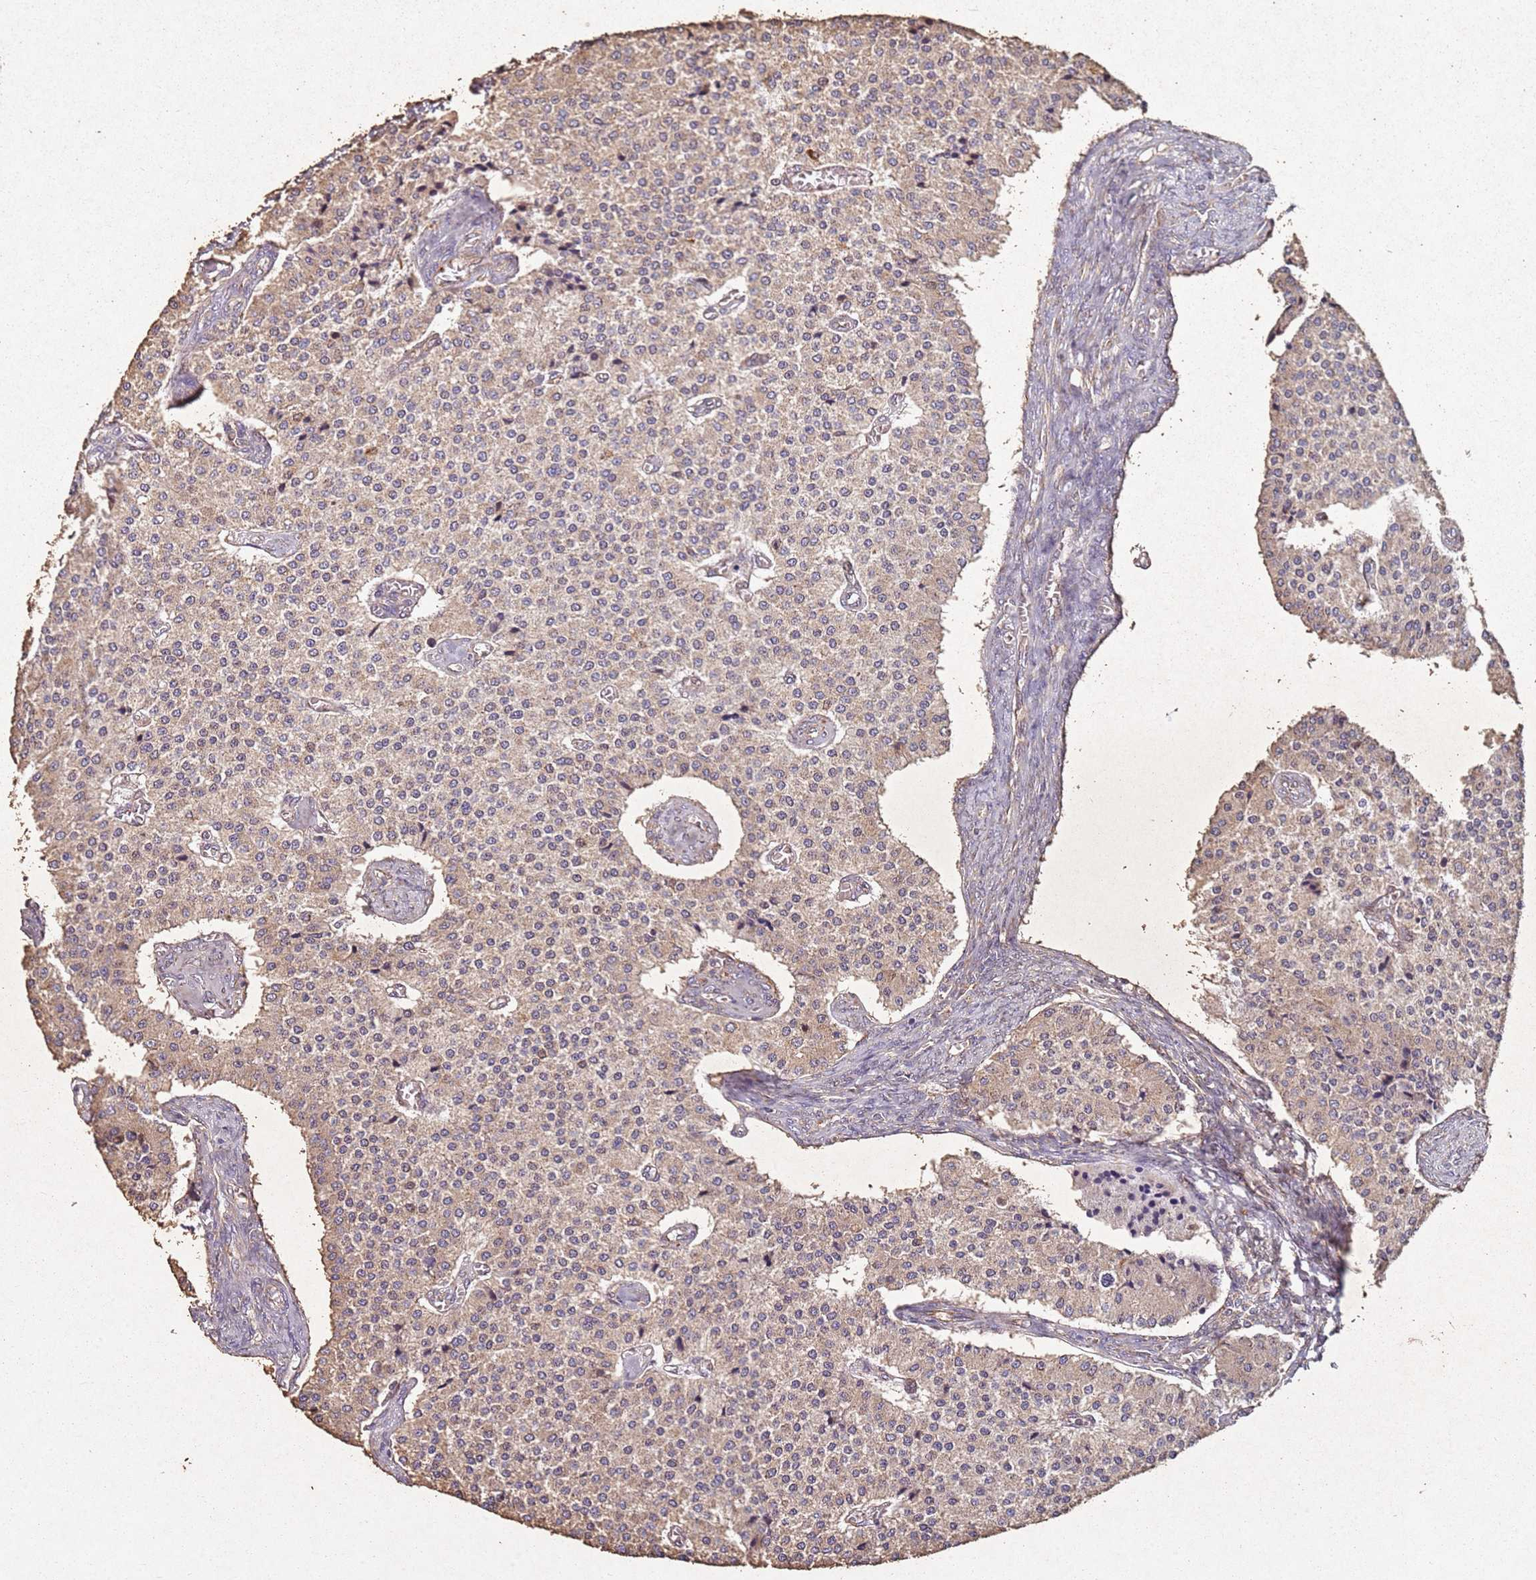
{"staining": {"intensity": "moderate", "quantity": ">75%", "location": "cytoplasmic/membranous"}, "tissue": "carcinoid", "cell_type": "Tumor cells", "image_type": "cancer", "snomed": [{"axis": "morphology", "description": "Carcinoid, malignant, NOS"}, {"axis": "topography", "description": "Colon"}], "caption": "A medium amount of moderate cytoplasmic/membranous positivity is seen in approximately >75% of tumor cells in carcinoid (malignant) tissue. (Stains: DAB in brown, nuclei in blue, Microscopy: brightfield microscopy at high magnification).", "gene": "ARFRP1", "patient": {"sex": "female", "age": 52}}